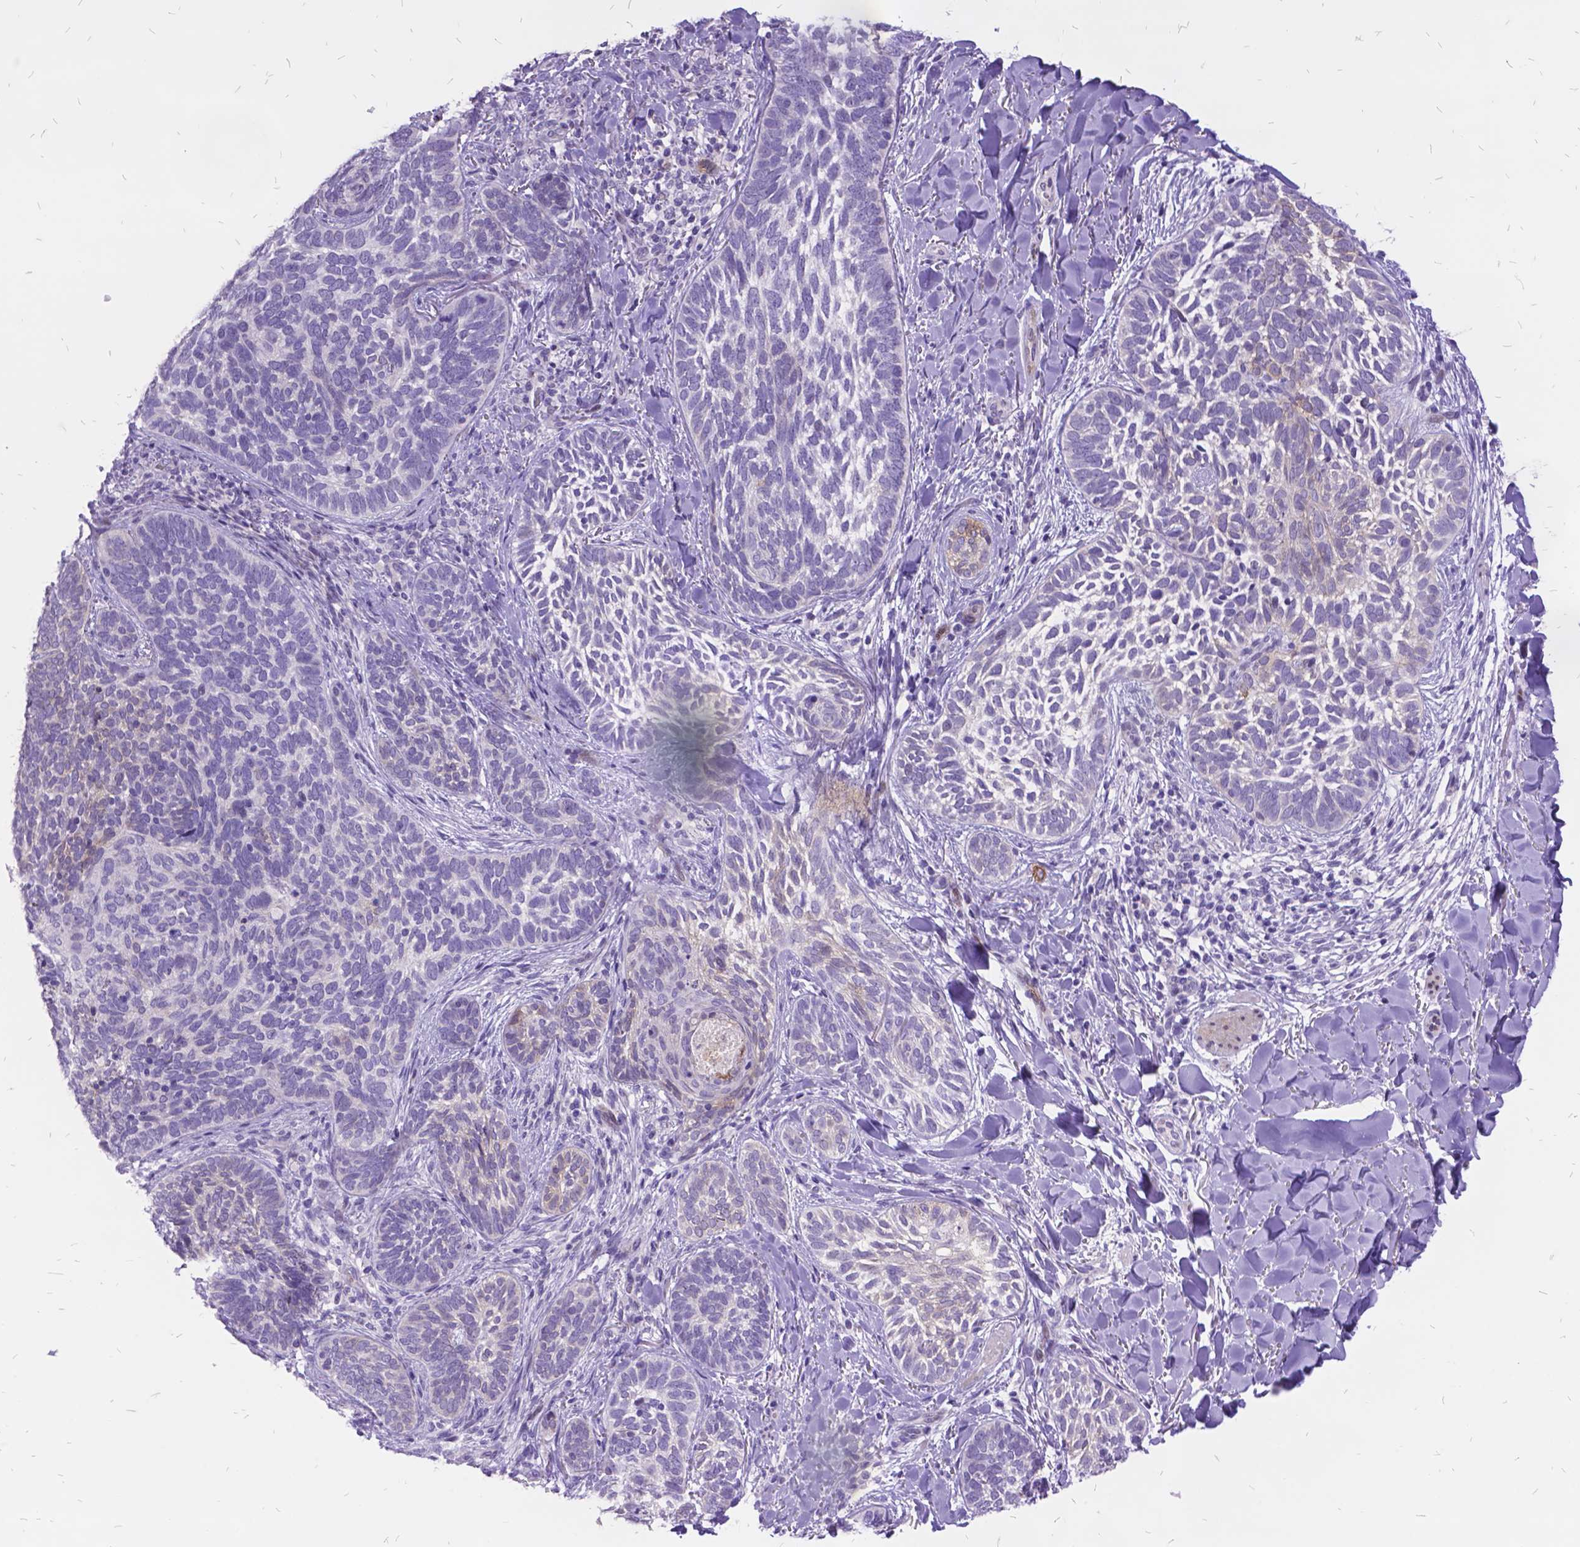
{"staining": {"intensity": "moderate", "quantity": "<25%", "location": "cytoplasmic/membranous"}, "tissue": "skin cancer", "cell_type": "Tumor cells", "image_type": "cancer", "snomed": [{"axis": "morphology", "description": "Normal tissue, NOS"}, {"axis": "morphology", "description": "Basal cell carcinoma"}, {"axis": "topography", "description": "Skin"}], "caption": "Skin cancer stained for a protein (brown) demonstrates moderate cytoplasmic/membranous positive positivity in about <25% of tumor cells.", "gene": "ITGB6", "patient": {"sex": "male", "age": 46}}